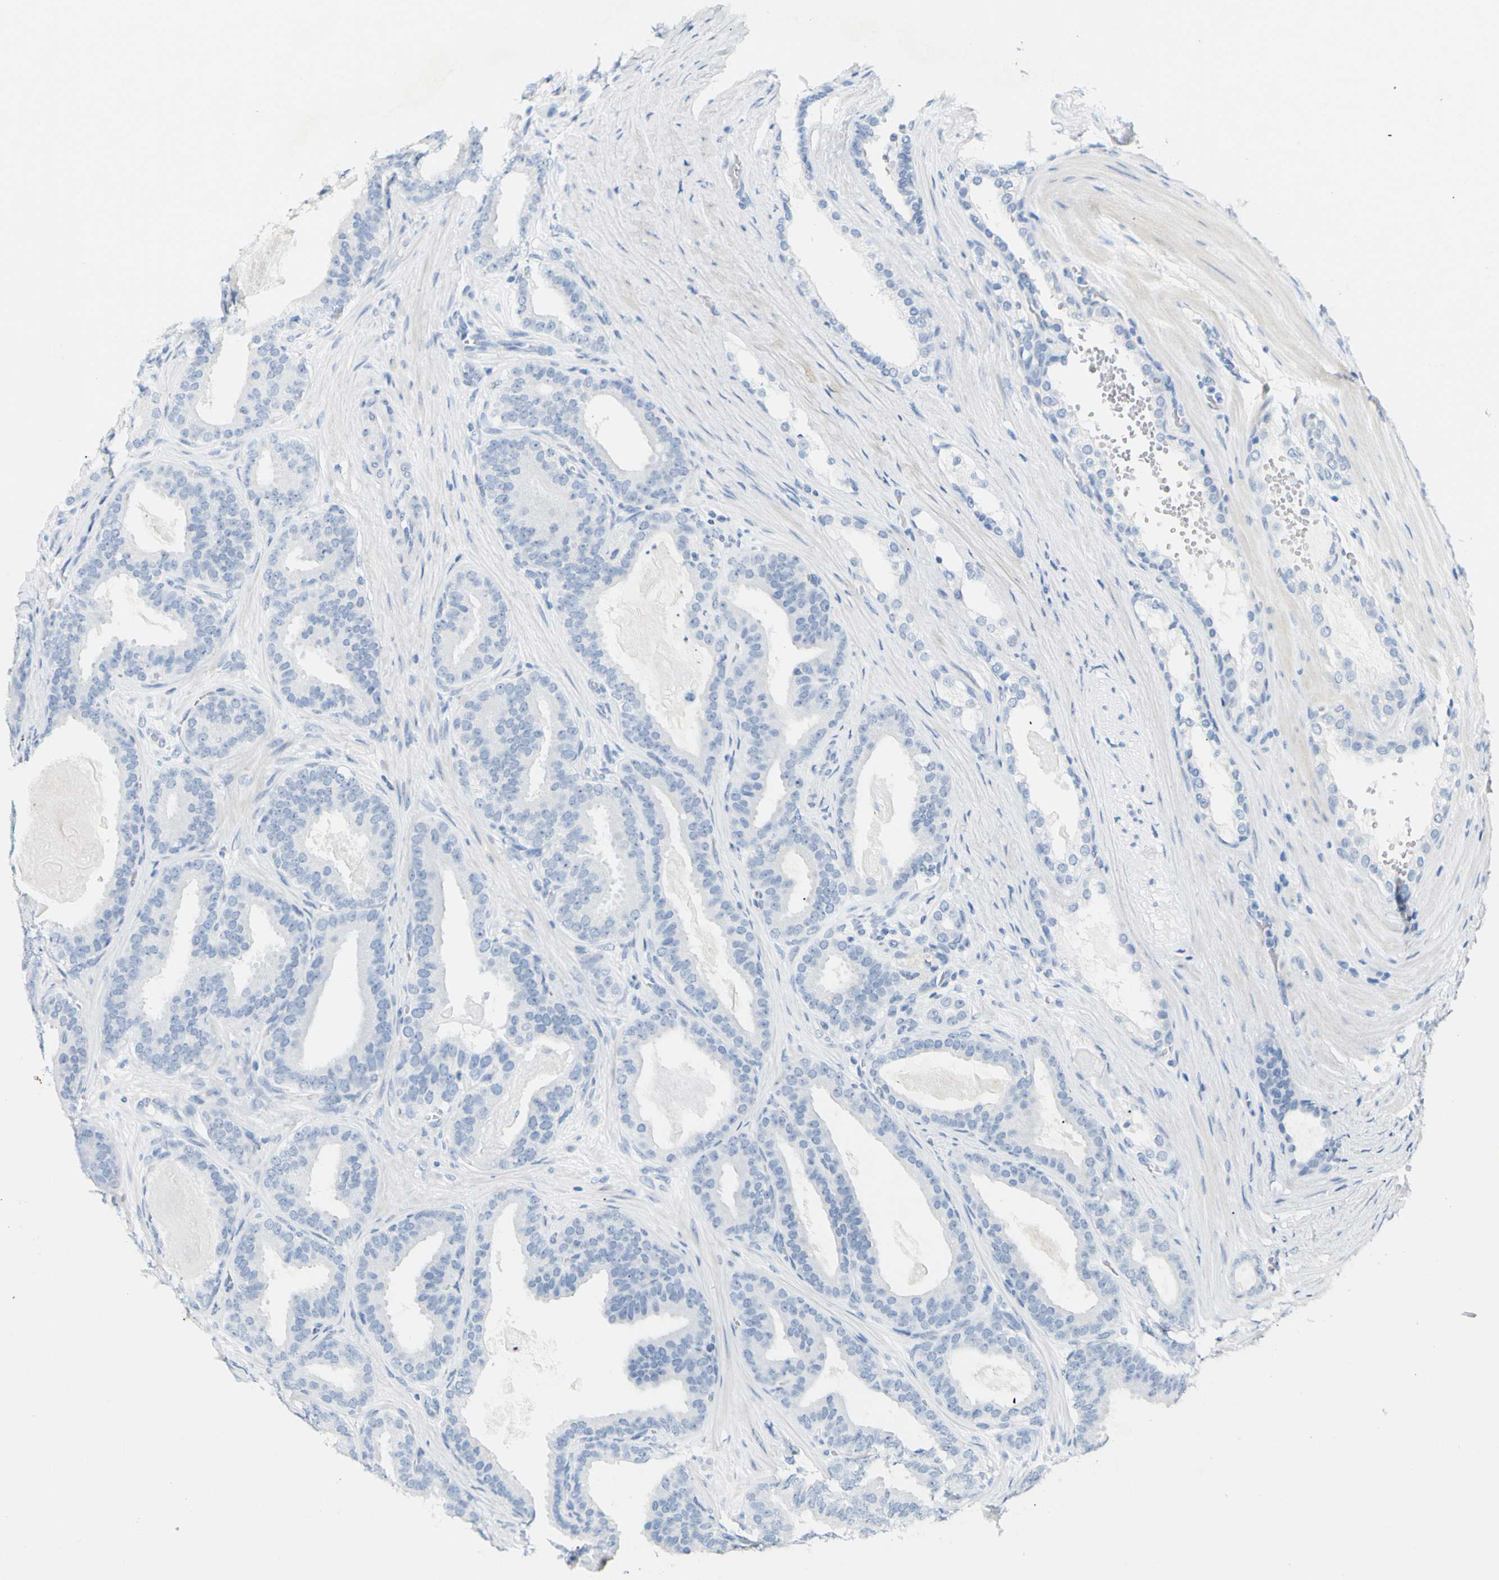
{"staining": {"intensity": "negative", "quantity": "none", "location": "none"}, "tissue": "prostate cancer", "cell_type": "Tumor cells", "image_type": "cancer", "snomed": [{"axis": "morphology", "description": "Adenocarcinoma, High grade"}, {"axis": "topography", "description": "Prostate"}], "caption": "Tumor cells show no significant staining in prostate high-grade adenocarcinoma.", "gene": "OPN1SW", "patient": {"sex": "male", "age": 60}}